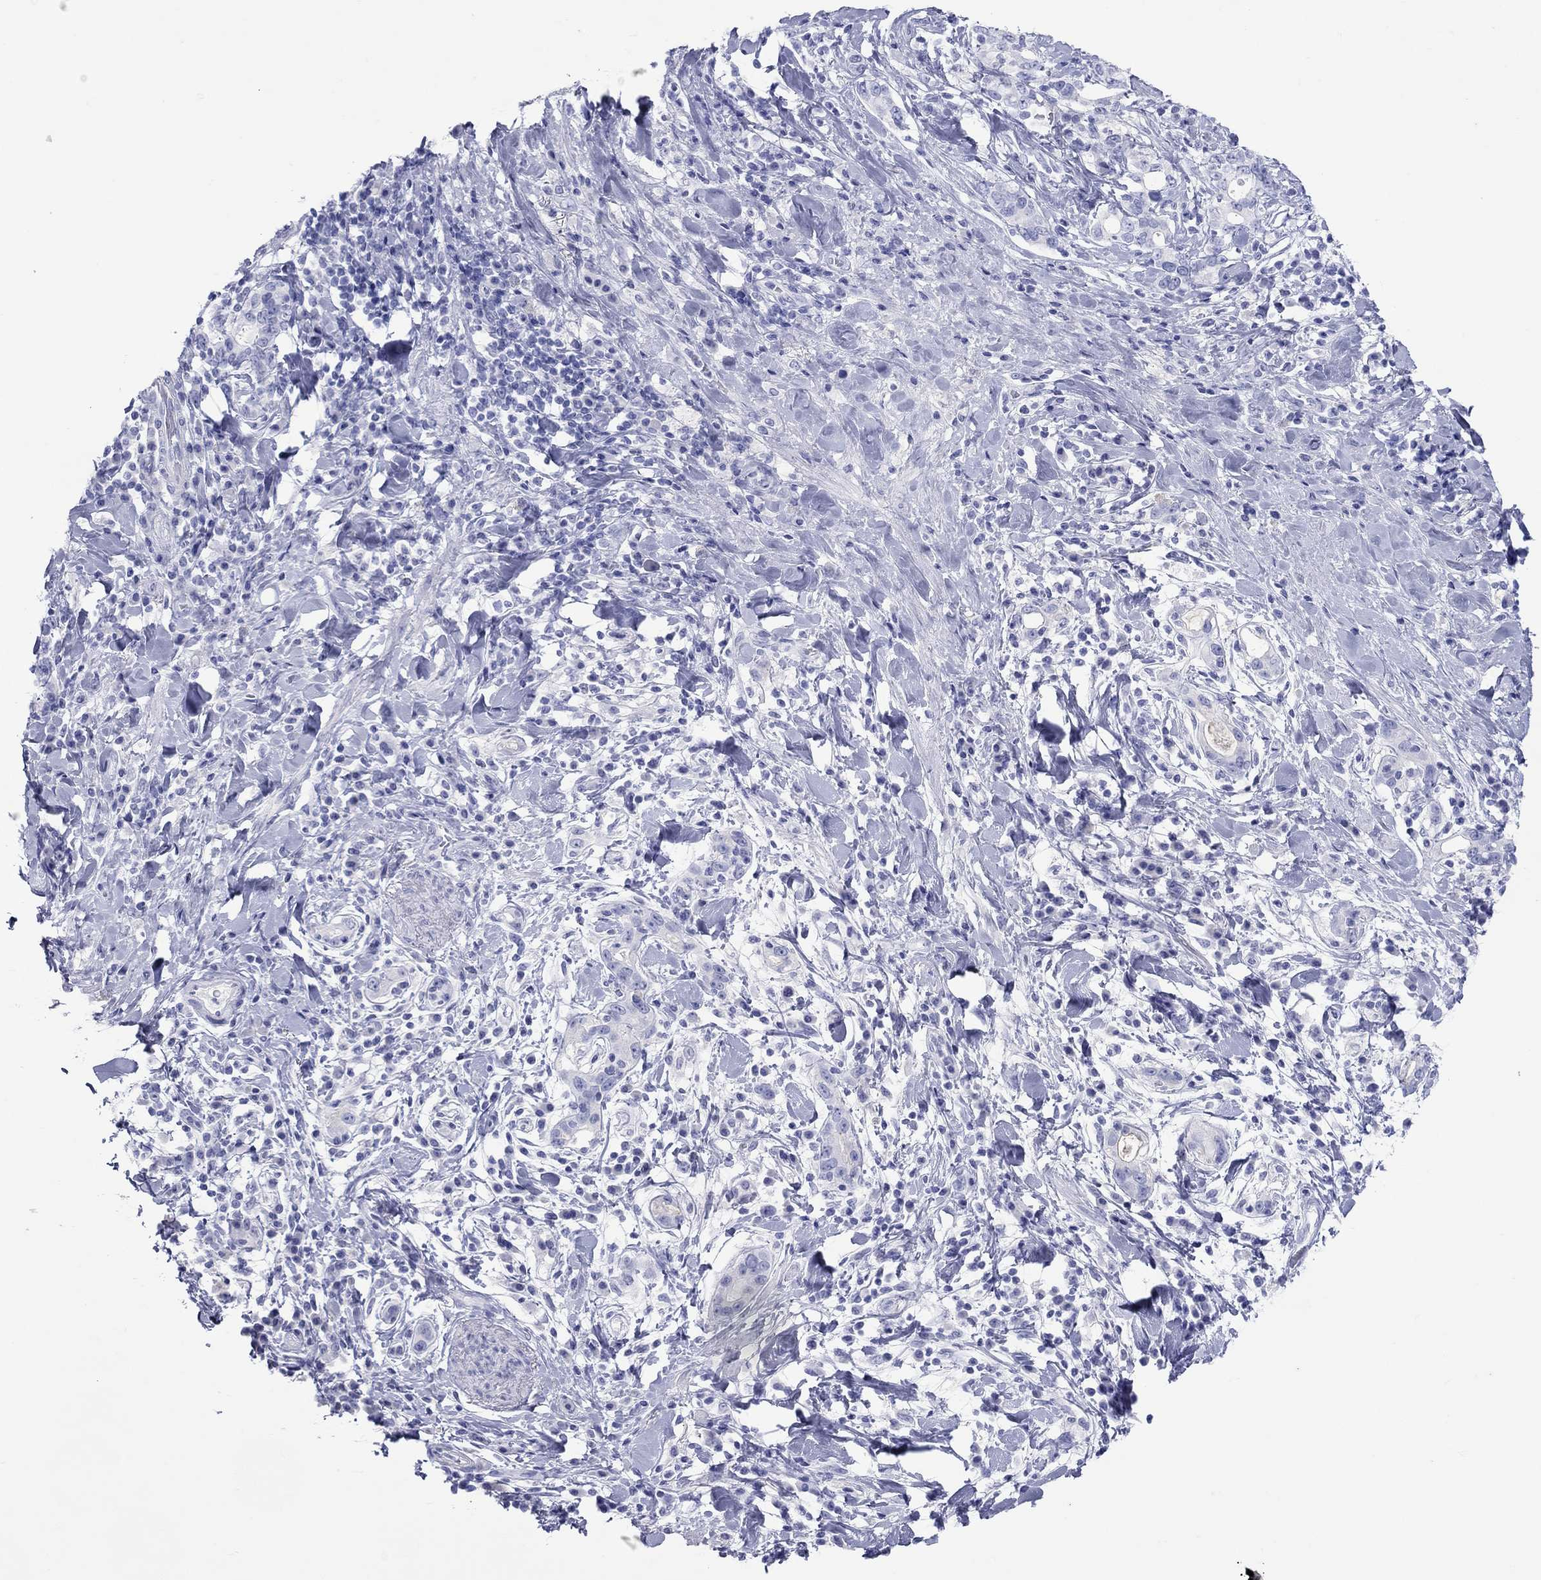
{"staining": {"intensity": "negative", "quantity": "none", "location": "none"}, "tissue": "stomach cancer", "cell_type": "Tumor cells", "image_type": "cancer", "snomed": [{"axis": "morphology", "description": "Adenocarcinoma, NOS"}, {"axis": "topography", "description": "Stomach"}], "caption": "An image of stomach cancer stained for a protein shows no brown staining in tumor cells.", "gene": "ATP4A", "patient": {"sex": "male", "age": 79}}